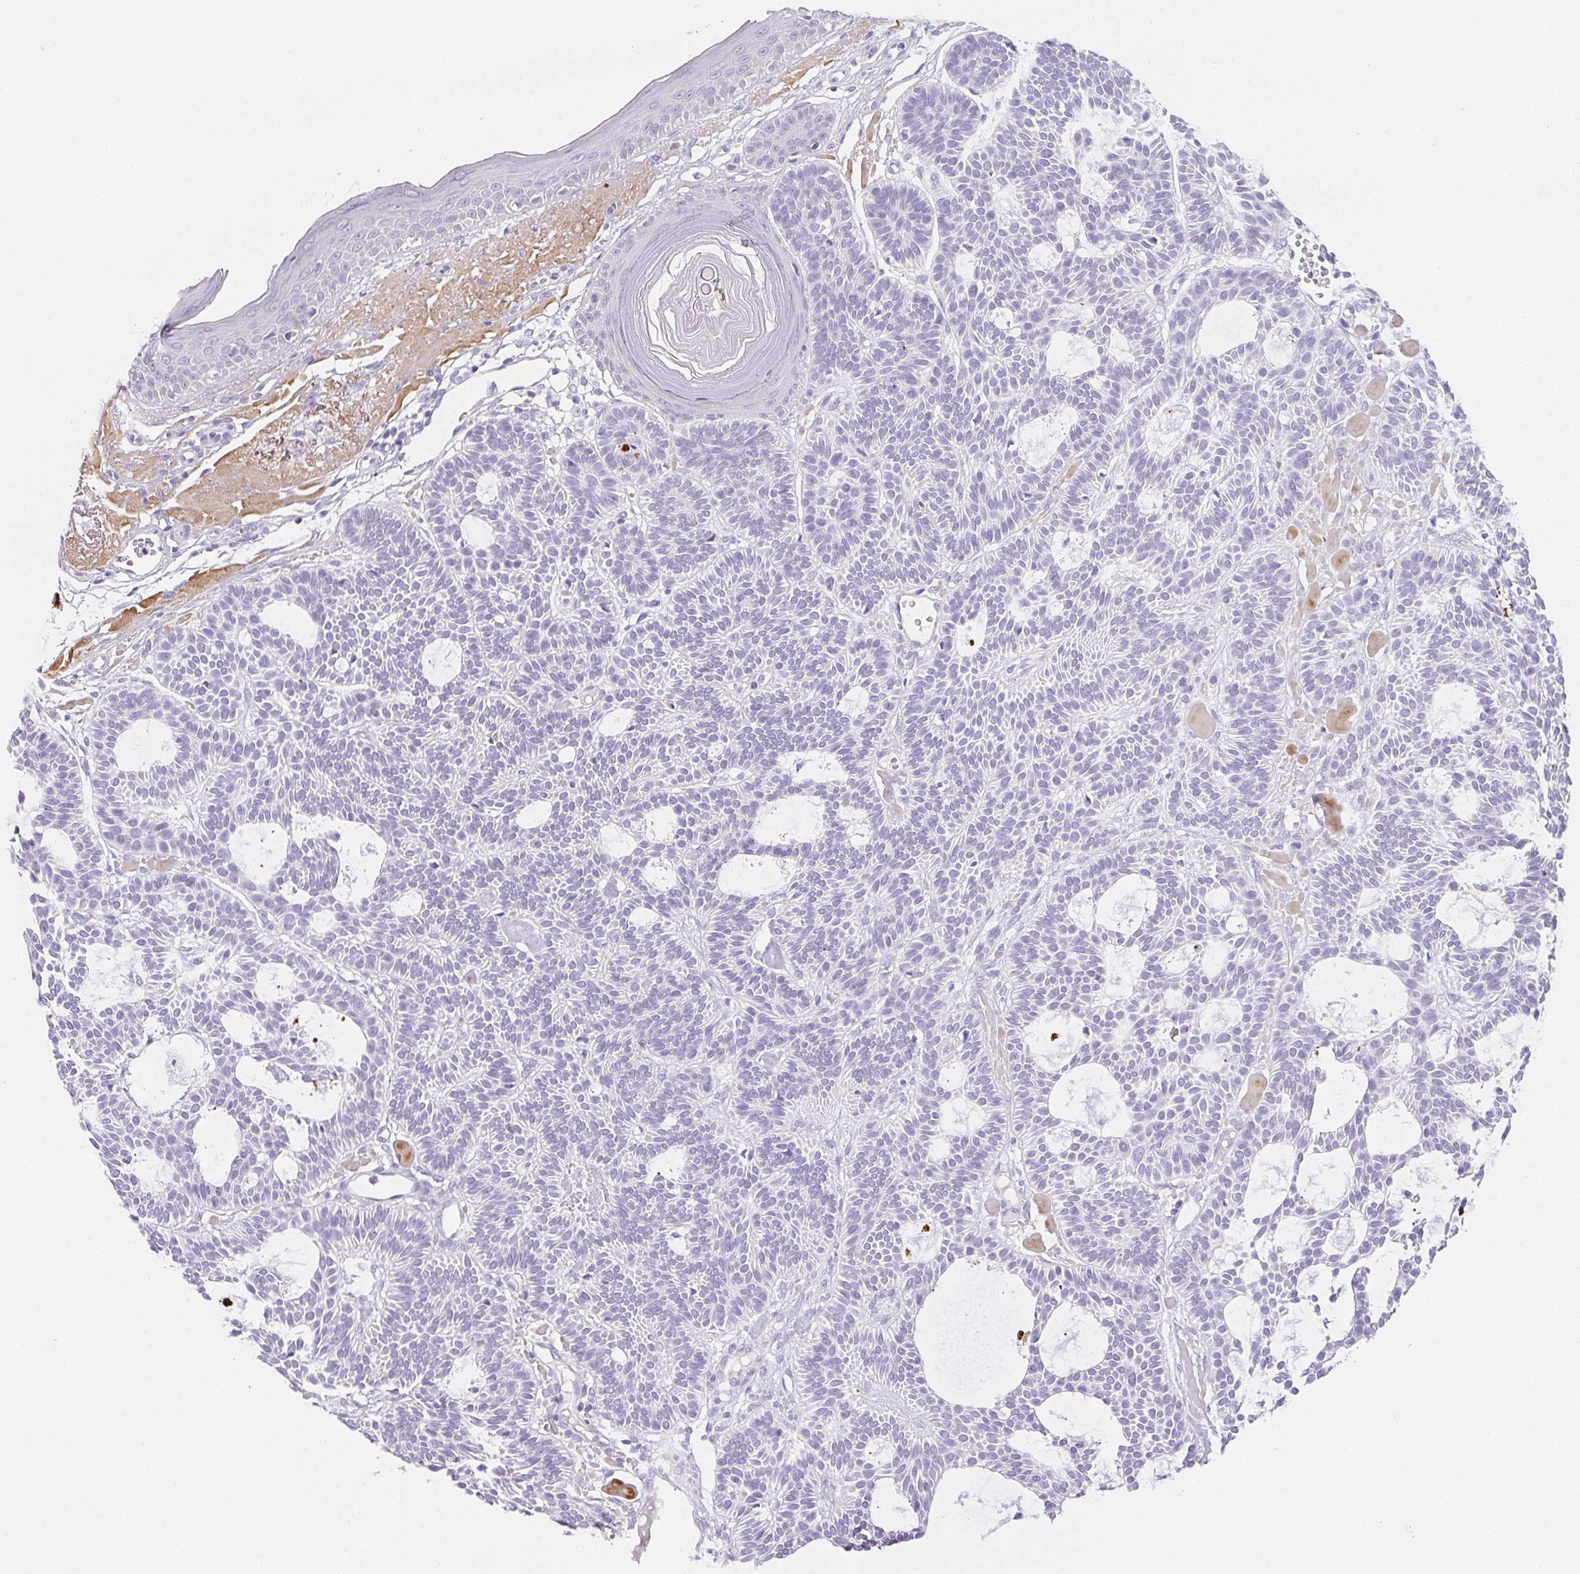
{"staining": {"intensity": "negative", "quantity": "none", "location": "none"}, "tissue": "skin cancer", "cell_type": "Tumor cells", "image_type": "cancer", "snomed": [{"axis": "morphology", "description": "Basal cell carcinoma"}, {"axis": "topography", "description": "Skin"}], "caption": "Immunohistochemistry histopathology image of neoplastic tissue: skin cancer stained with DAB shows no significant protein staining in tumor cells.", "gene": "VTN", "patient": {"sex": "male", "age": 85}}